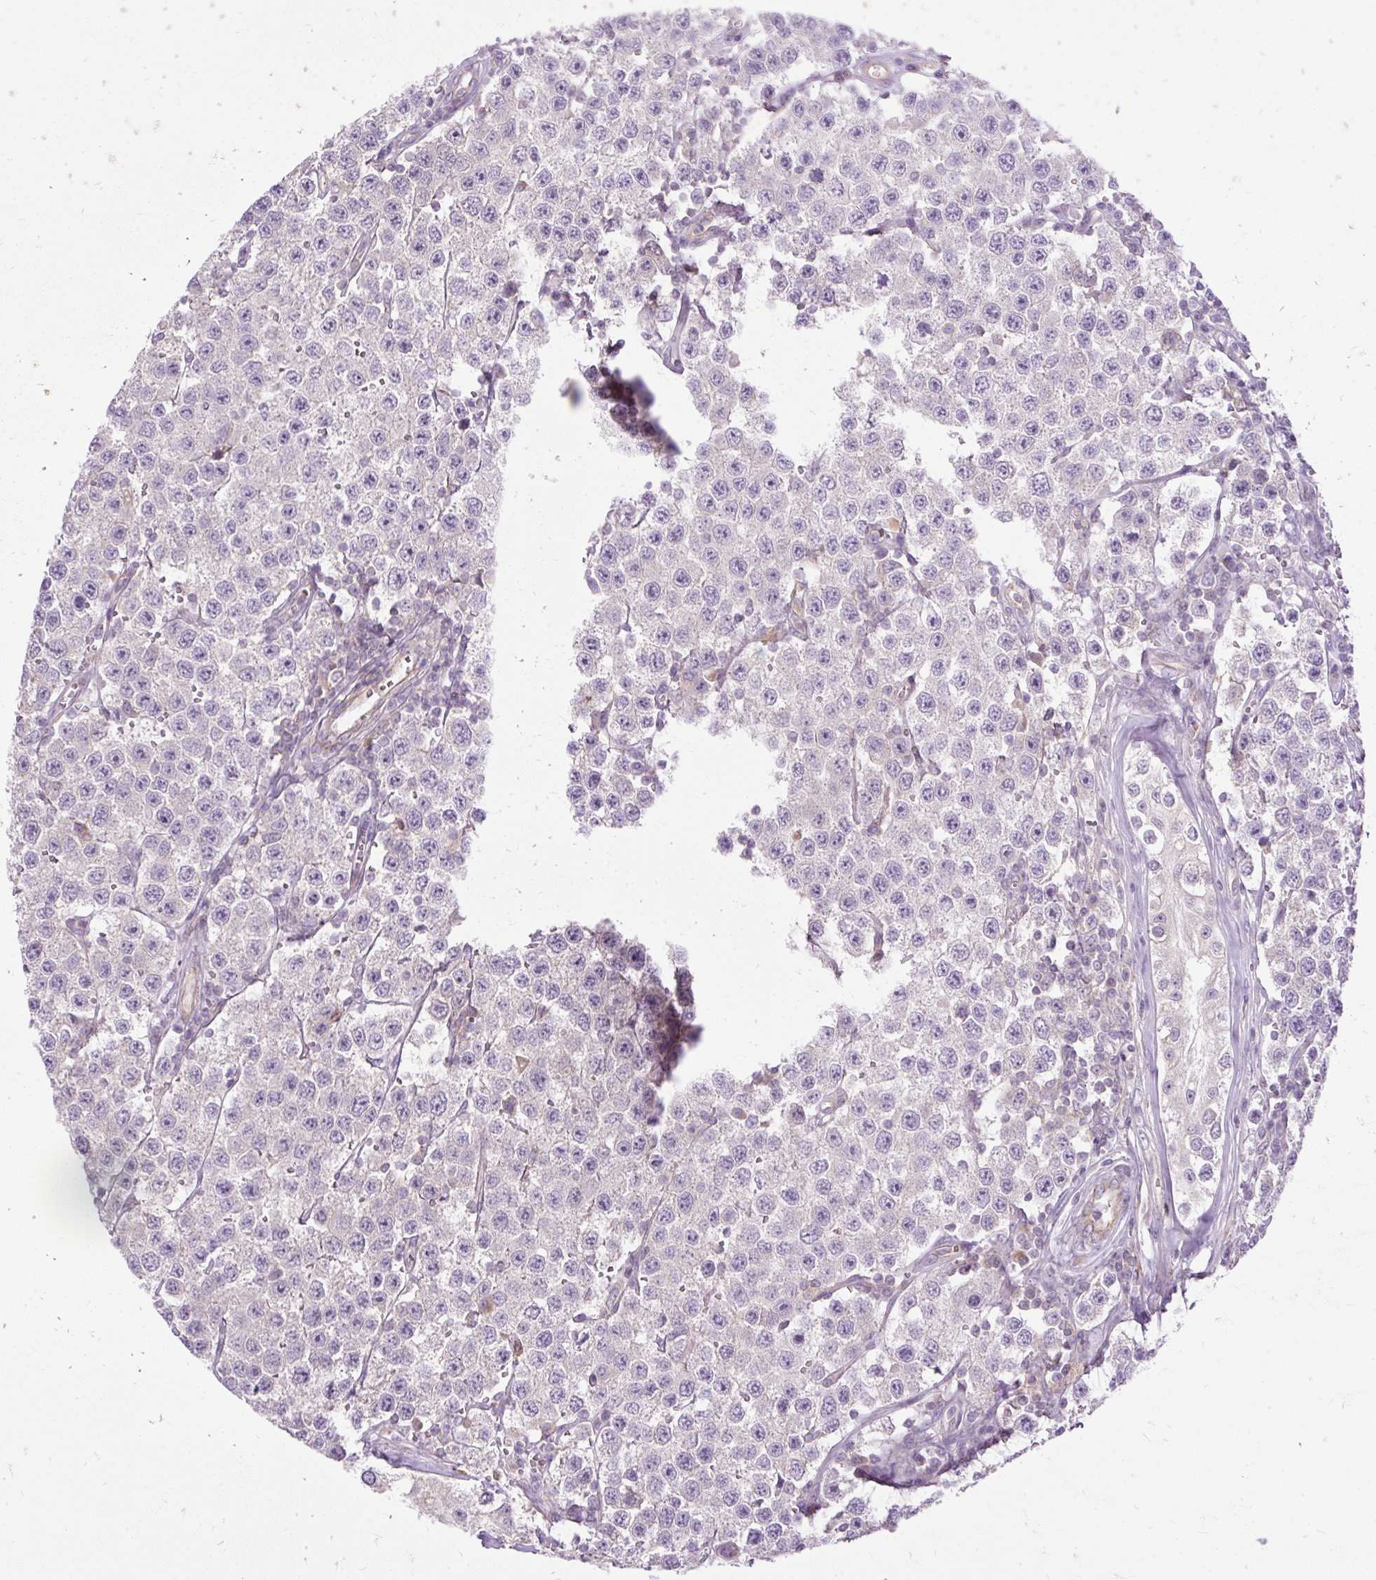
{"staining": {"intensity": "negative", "quantity": "none", "location": "none"}, "tissue": "testis cancer", "cell_type": "Tumor cells", "image_type": "cancer", "snomed": [{"axis": "morphology", "description": "Seminoma, NOS"}, {"axis": "topography", "description": "Testis"}], "caption": "An immunohistochemistry (IHC) photomicrograph of seminoma (testis) is shown. There is no staining in tumor cells of seminoma (testis).", "gene": "HEXB", "patient": {"sex": "male", "age": 34}}